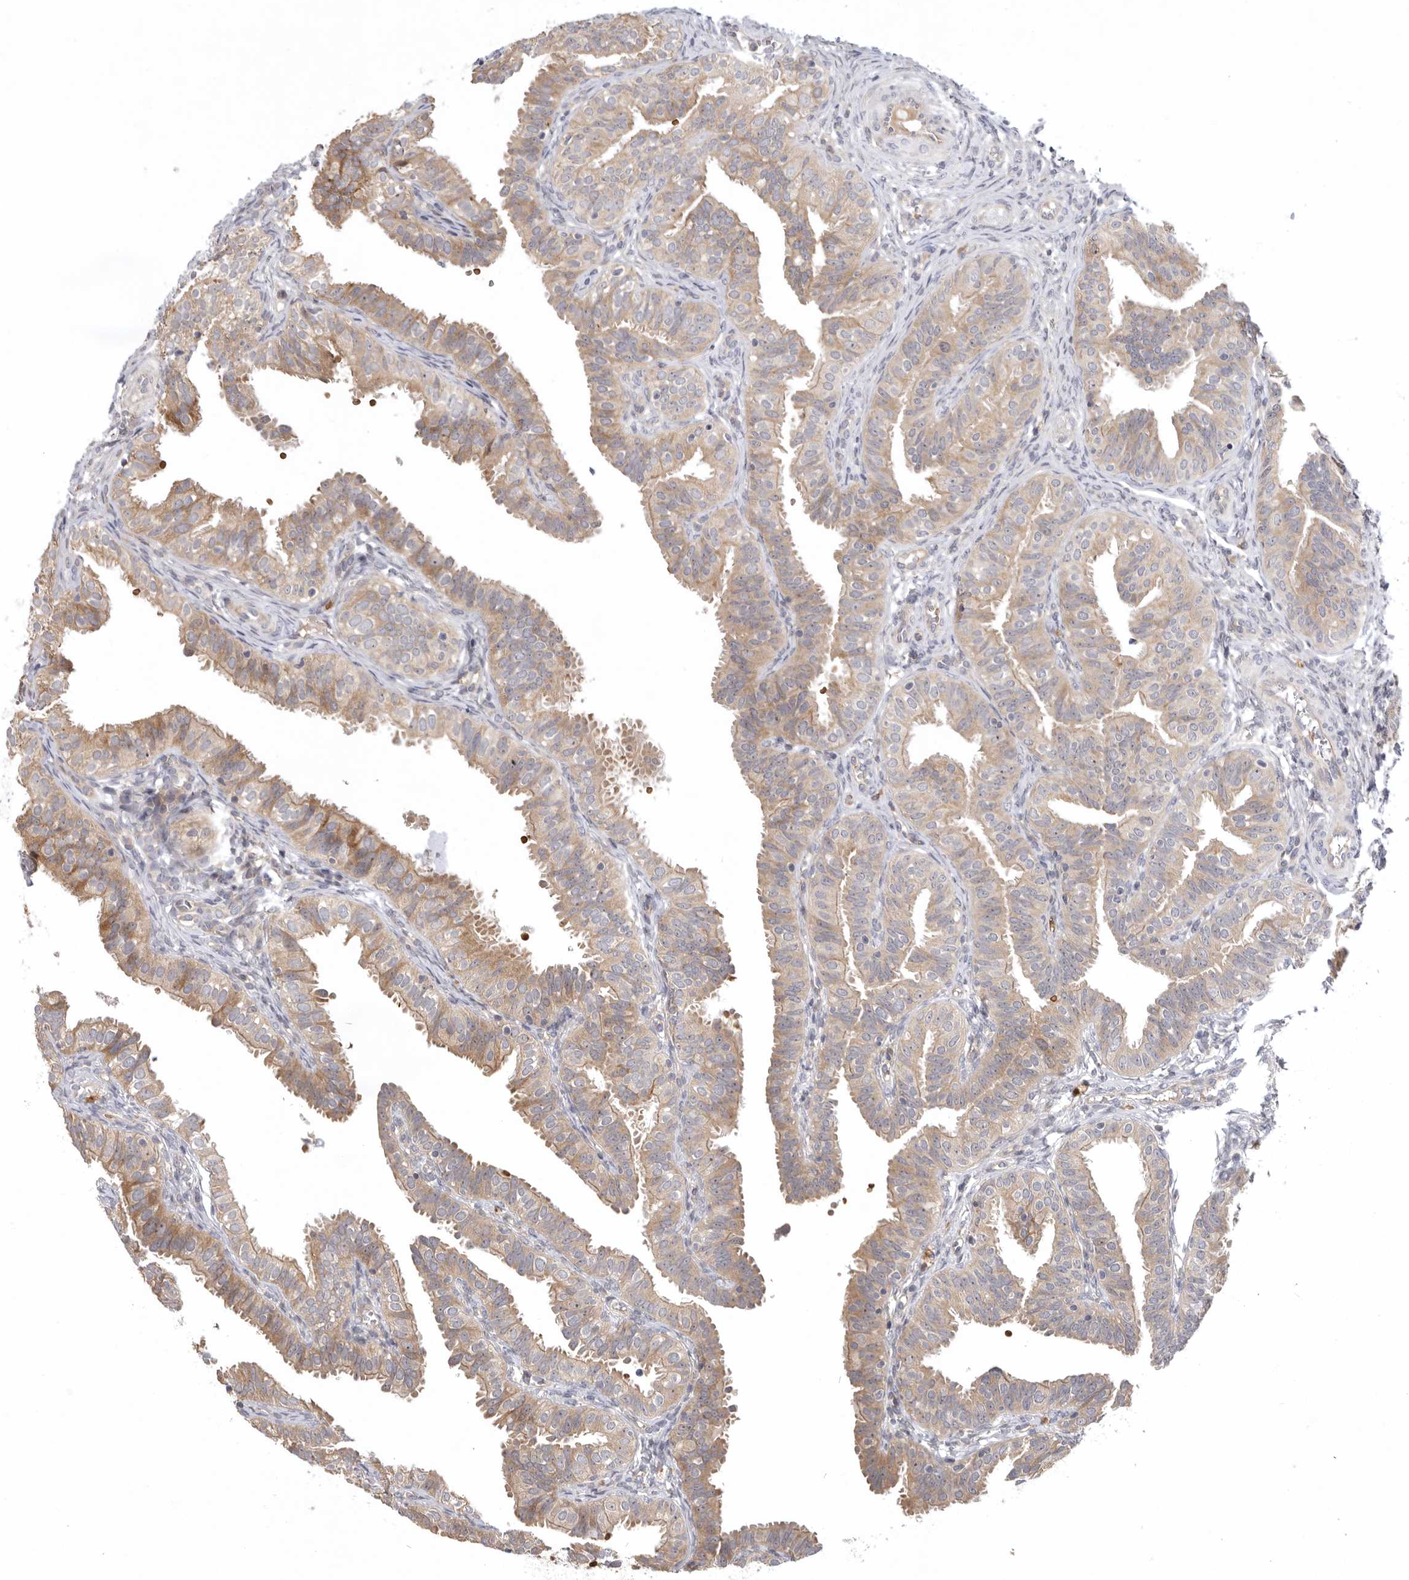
{"staining": {"intensity": "weak", "quantity": ">75%", "location": "cytoplasmic/membranous"}, "tissue": "fallopian tube", "cell_type": "Glandular cells", "image_type": "normal", "snomed": [{"axis": "morphology", "description": "Normal tissue, NOS"}, {"axis": "topography", "description": "Fallopian tube"}], "caption": "Protein expression by immunohistochemistry (IHC) demonstrates weak cytoplasmic/membranous staining in approximately >75% of glandular cells in unremarkable fallopian tube.", "gene": "KIF2B", "patient": {"sex": "female", "age": 35}}